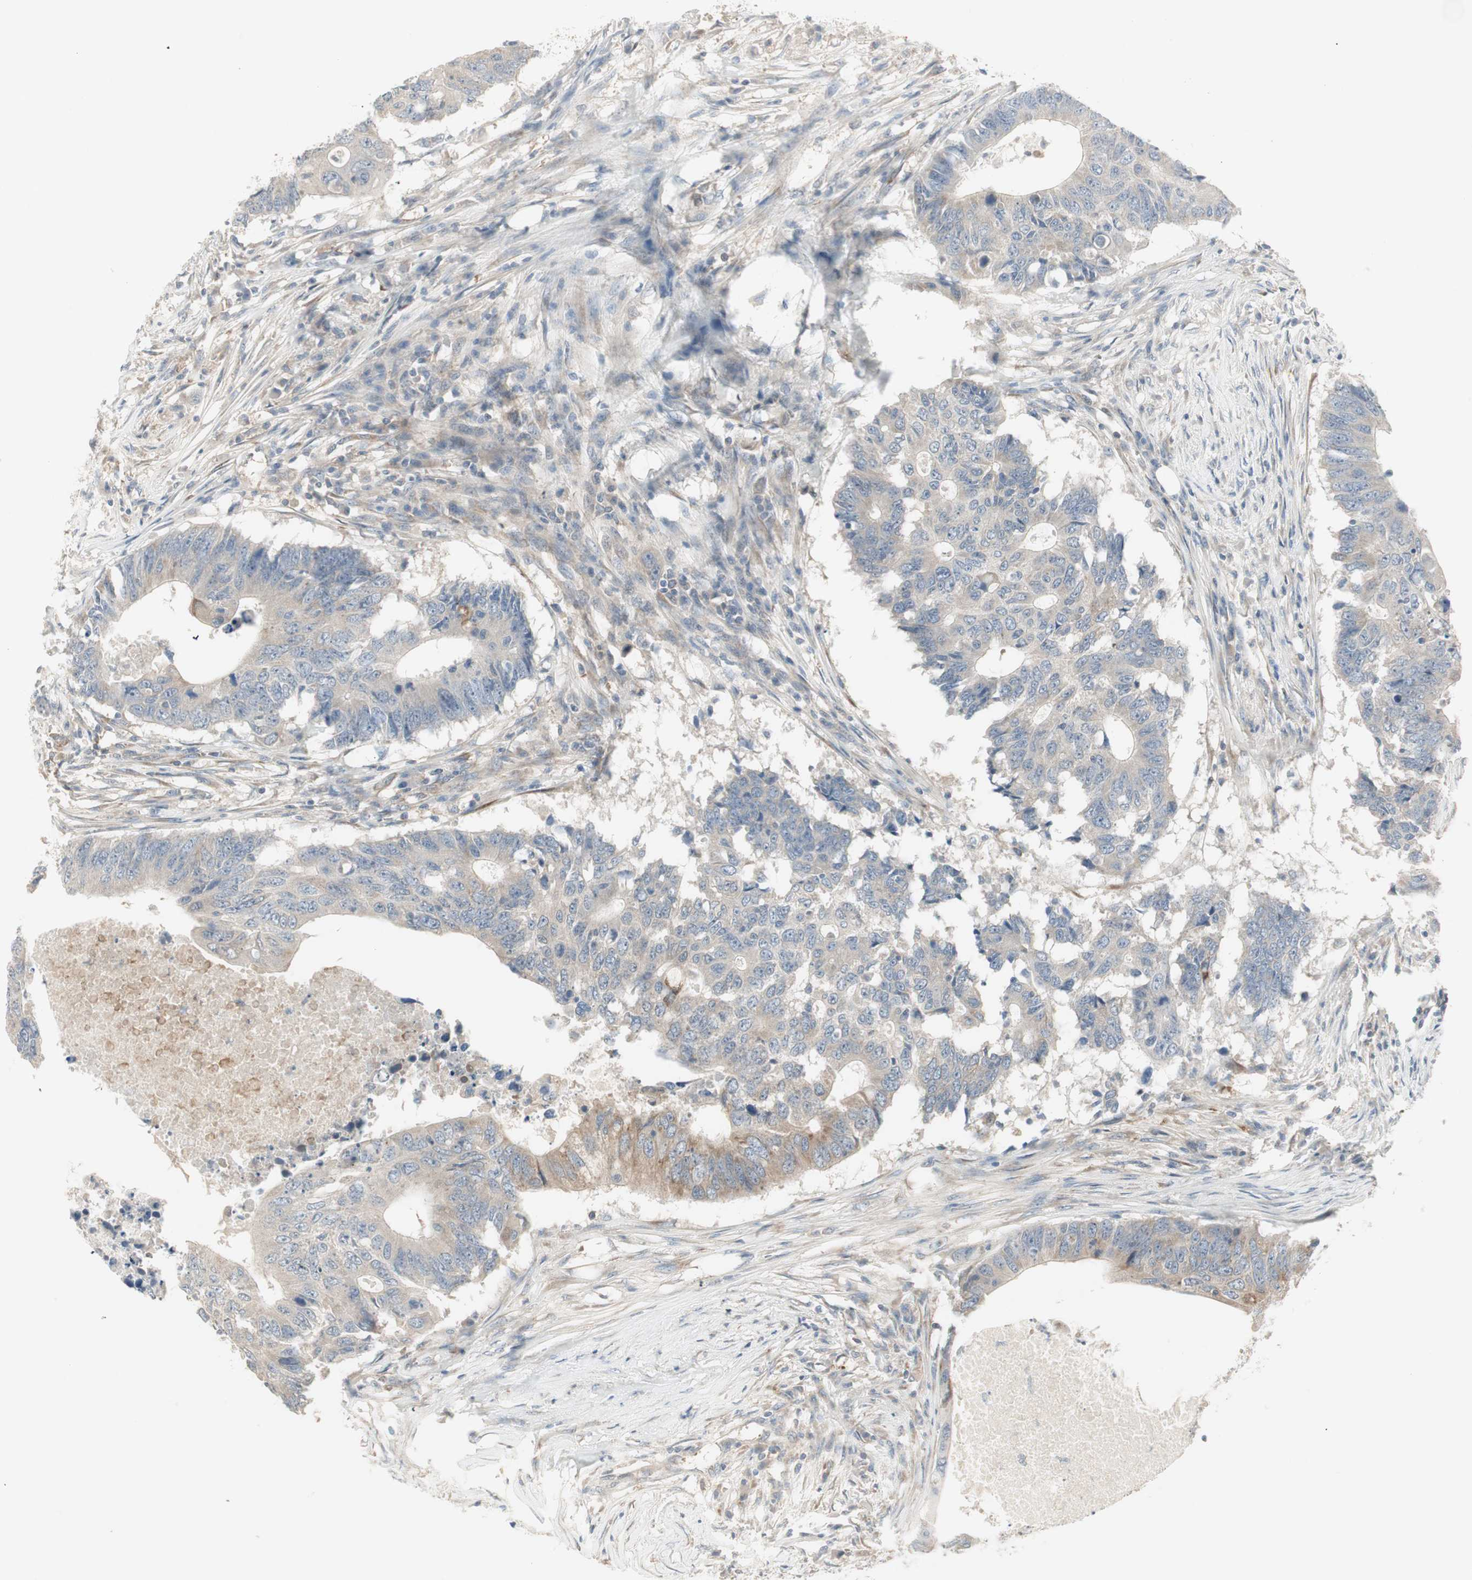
{"staining": {"intensity": "weak", "quantity": ">75%", "location": "cytoplasmic/membranous"}, "tissue": "colorectal cancer", "cell_type": "Tumor cells", "image_type": "cancer", "snomed": [{"axis": "morphology", "description": "Adenocarcinoma, NOS"}, {"axis": "topography", "description": "Colon"}], "caption": "Immunohistochemistry (IHC) micrograph of neoplastic tissue: human colorectal cancer (adenocarcinoma) stained using immunohistochemistry (IHC) demonstrates low levels of weak protein expression localized specifically in the cytoplasmic/membranous of tumor cells, appearing as a cytoplasmic/membranous brown color.", "gene": "ZFP36", "patient": {"sex": "male", "age": 71}}